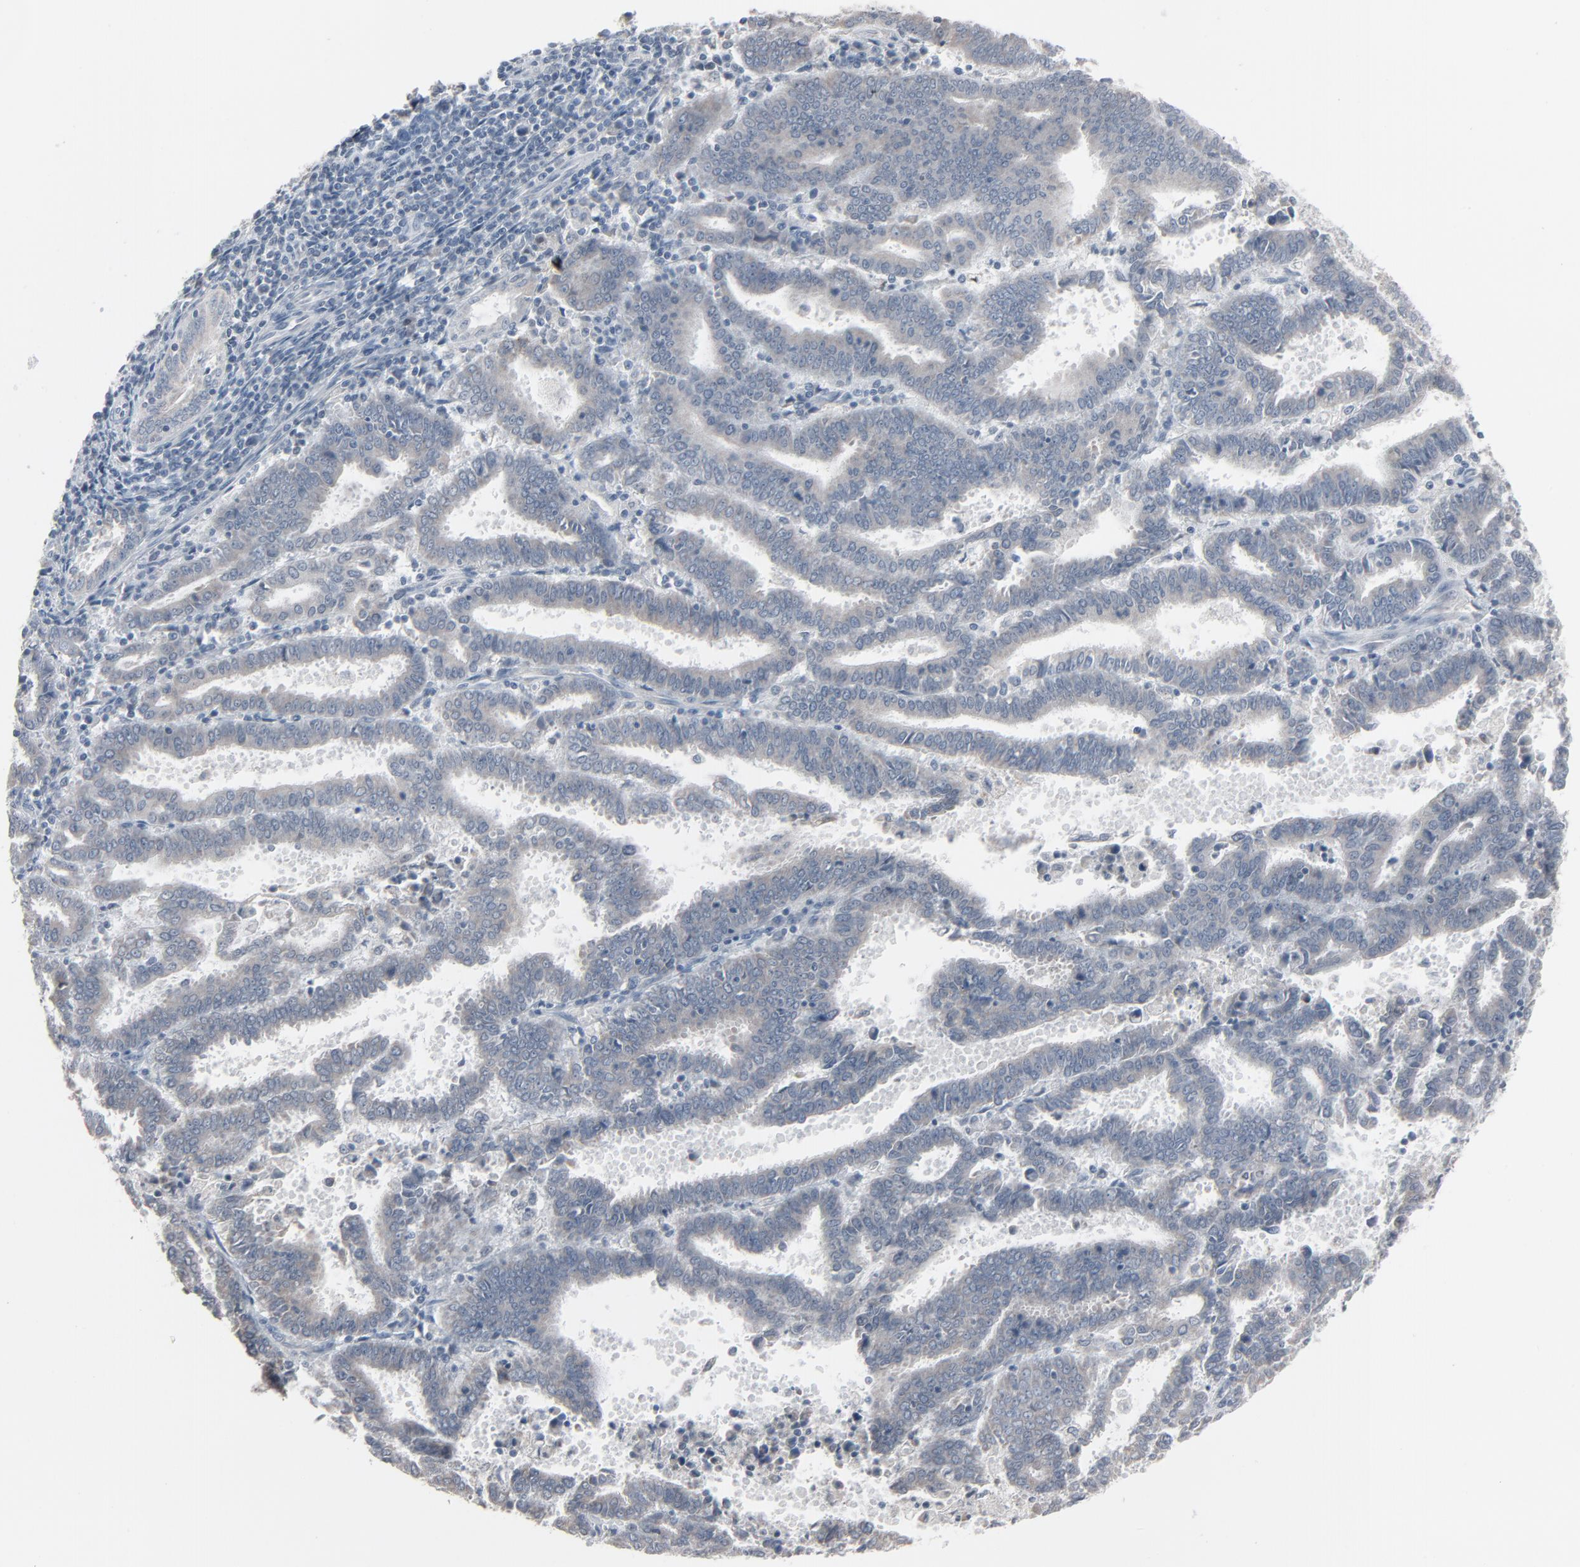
{"staining": {"intensity": "weak", "quantity": ">75%", "location": "cytoplasmic/membranous"}, "tissue": "endometrial cancer", "cell_type": "Tumor cells", "image_type": "cancer", "snomed": [{"axis": "morphology", "description": "Adenocarcinoma, NOS"}, {"axis": "topography", "description": "Uterus"}], "caption": "Immunohistochemistry (IHC) photomicrograph of neoplastic tissue: adenocarcinoma (endometrial) stained using immunohistochemistry displays low levels of weak protein expression localized specifically in the cytoplasmic/membranous of tumor cells, appearing as a cytoplasmic/membranous brown color.", "gene": "SAGE1", "patient": {"sex": "female", "age": 83}}